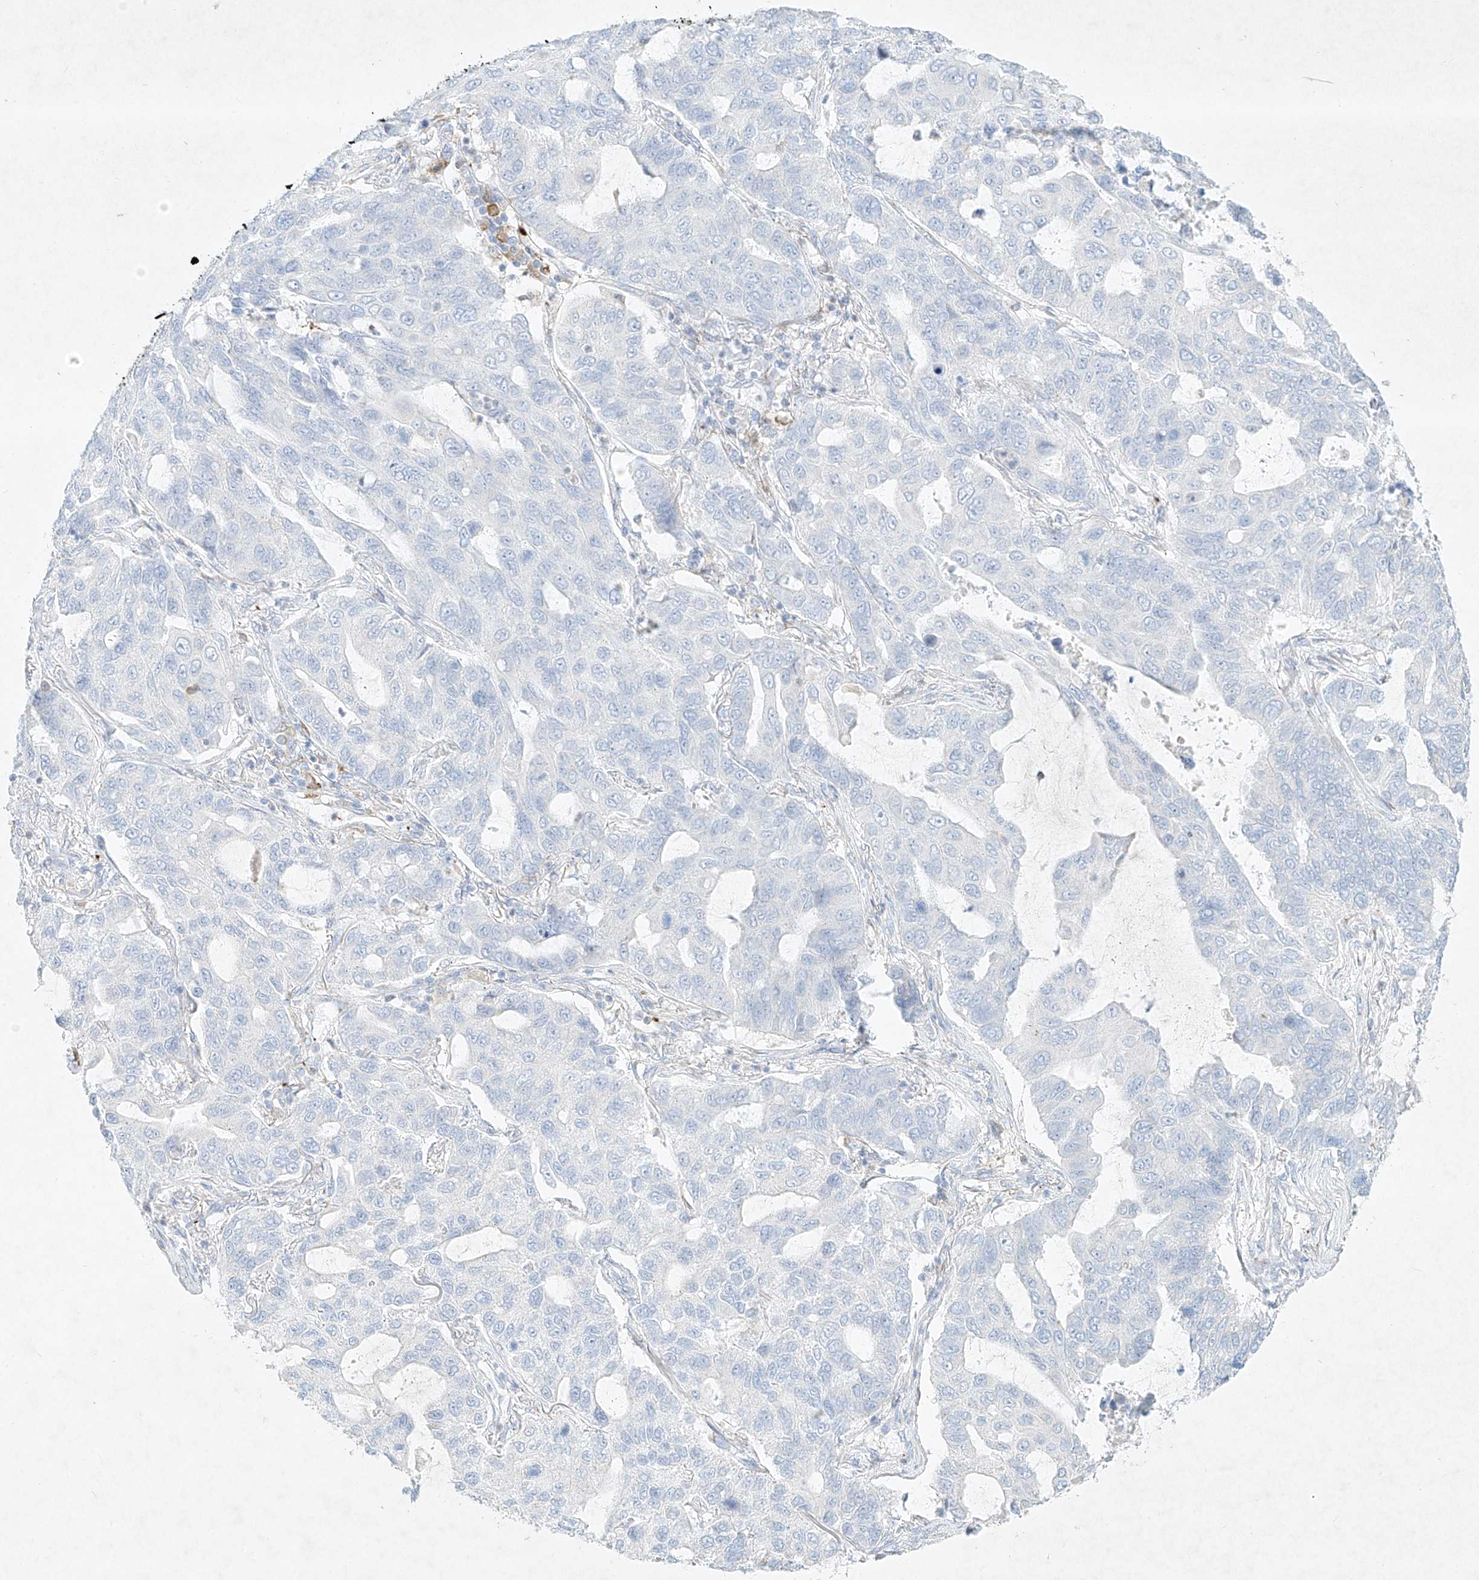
{"staining": {"intensity": "negative", "quantity": "none", "location": "none"}, "tissue": "lung cancer", "cell_type": "Tumor cells", "image_type": "cancer", "snomed": [{"axis": "morphology", "description": "Adenocarcinoma, NOS"}, {"axis": "topography", "description": "Lung"}], "caption": "Image shows no protein staining in tumor cells of lung cancer (adenocarcinoma) tissue.", "gene": "PLEK", "patient": {"sex": "male", "age": 64}}